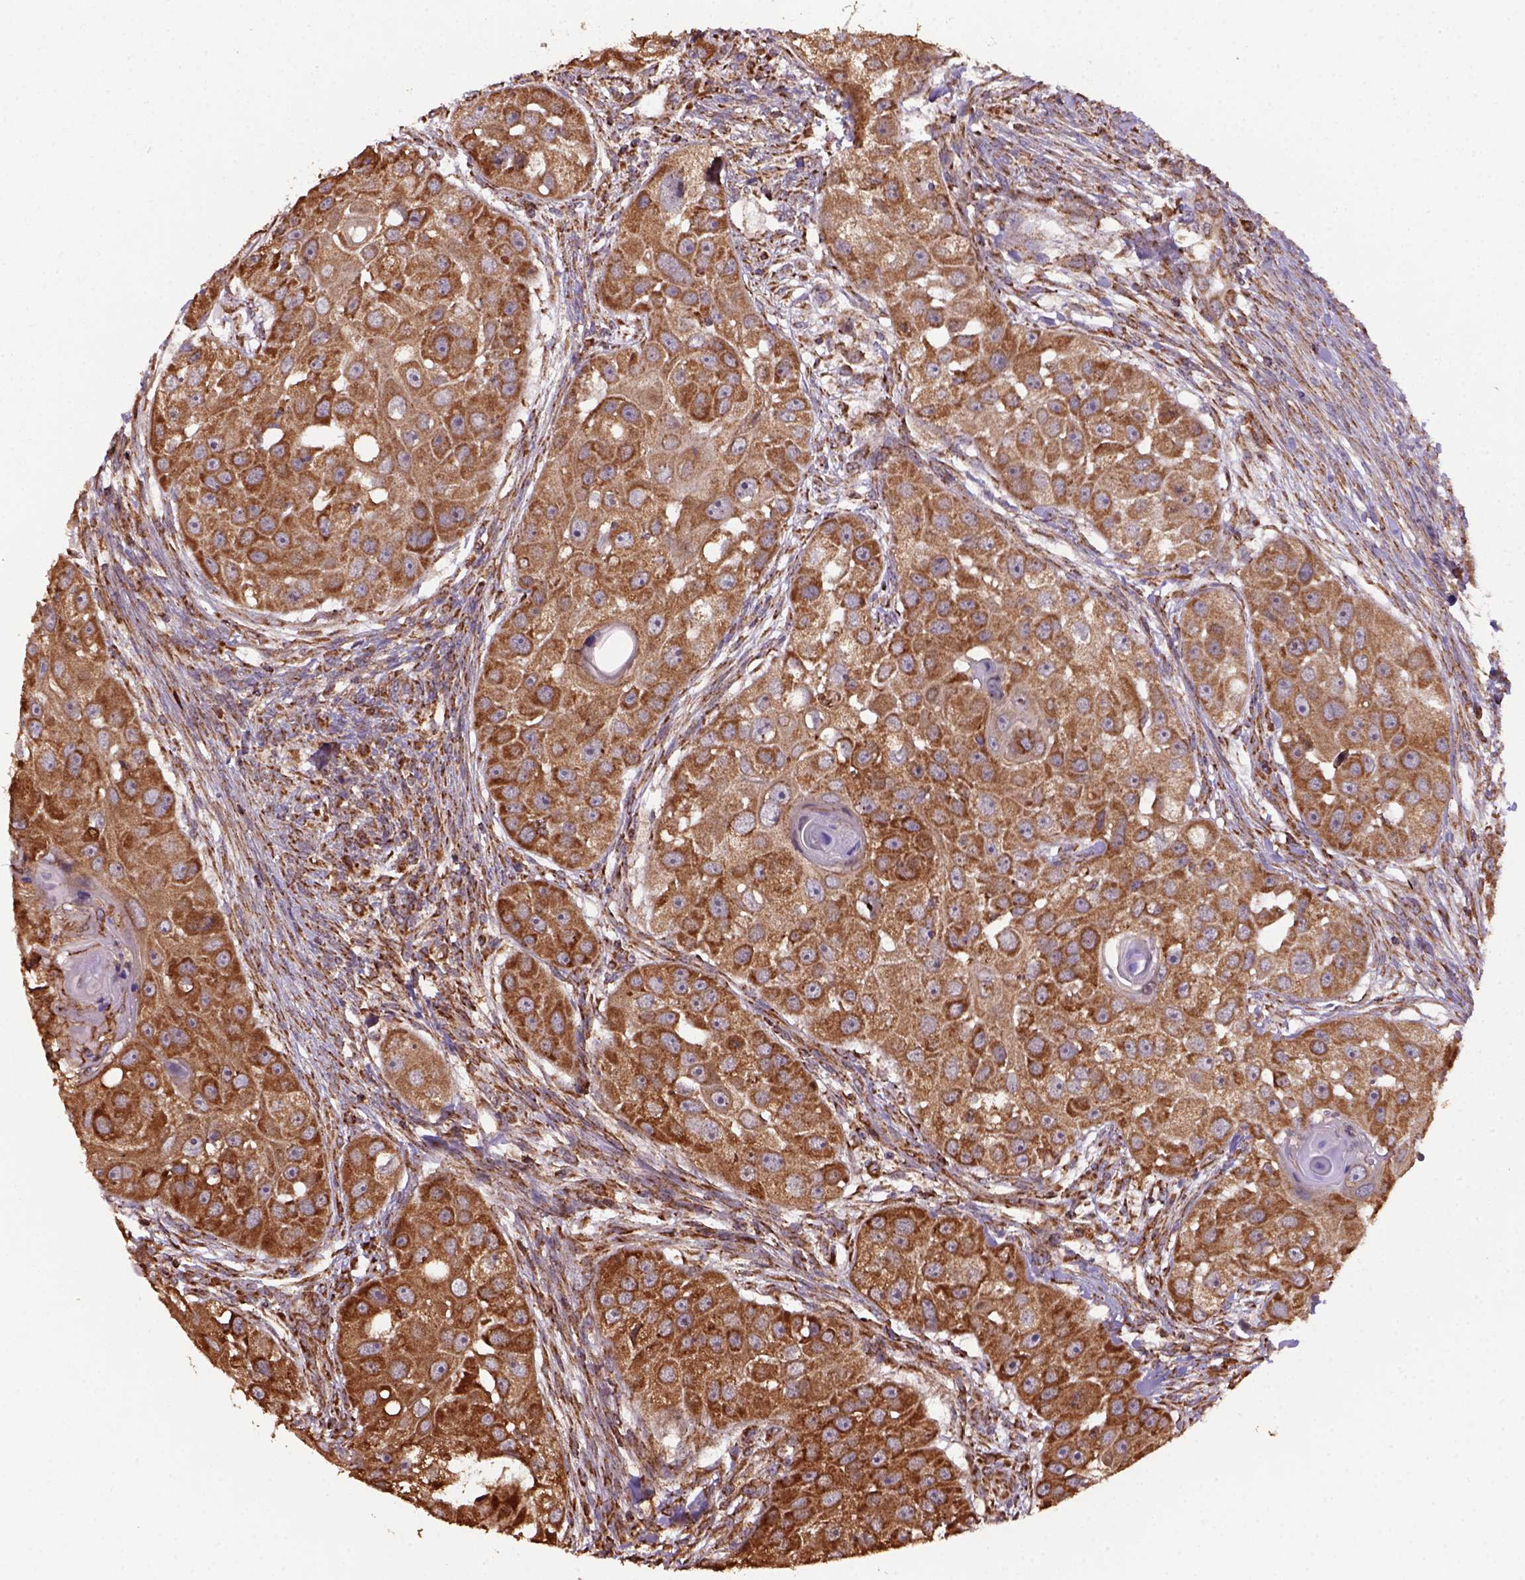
{"staining": {"intensity": "moderate", "quantity": ">75%", "location": "cytoplasmic/membranous"}, "tissue": "head and neck cancer", "cell_type": "Tumor cells", "image_type": "cancer", "snomed": [{"axis": "morphology", "description": "Squamous cell carcinoma, NOS"}, {"axis": "topography", "description": "Head-Neck"}], "caption": "Immunohistochemical staining of human head and neck cancer shows medium levels of moderate cytoplasmic/membranous protein expression in approximately >75% of tumor cells.", "gene": "MAPK8IP3", "patient": {"sex": "male", "age": 51}}